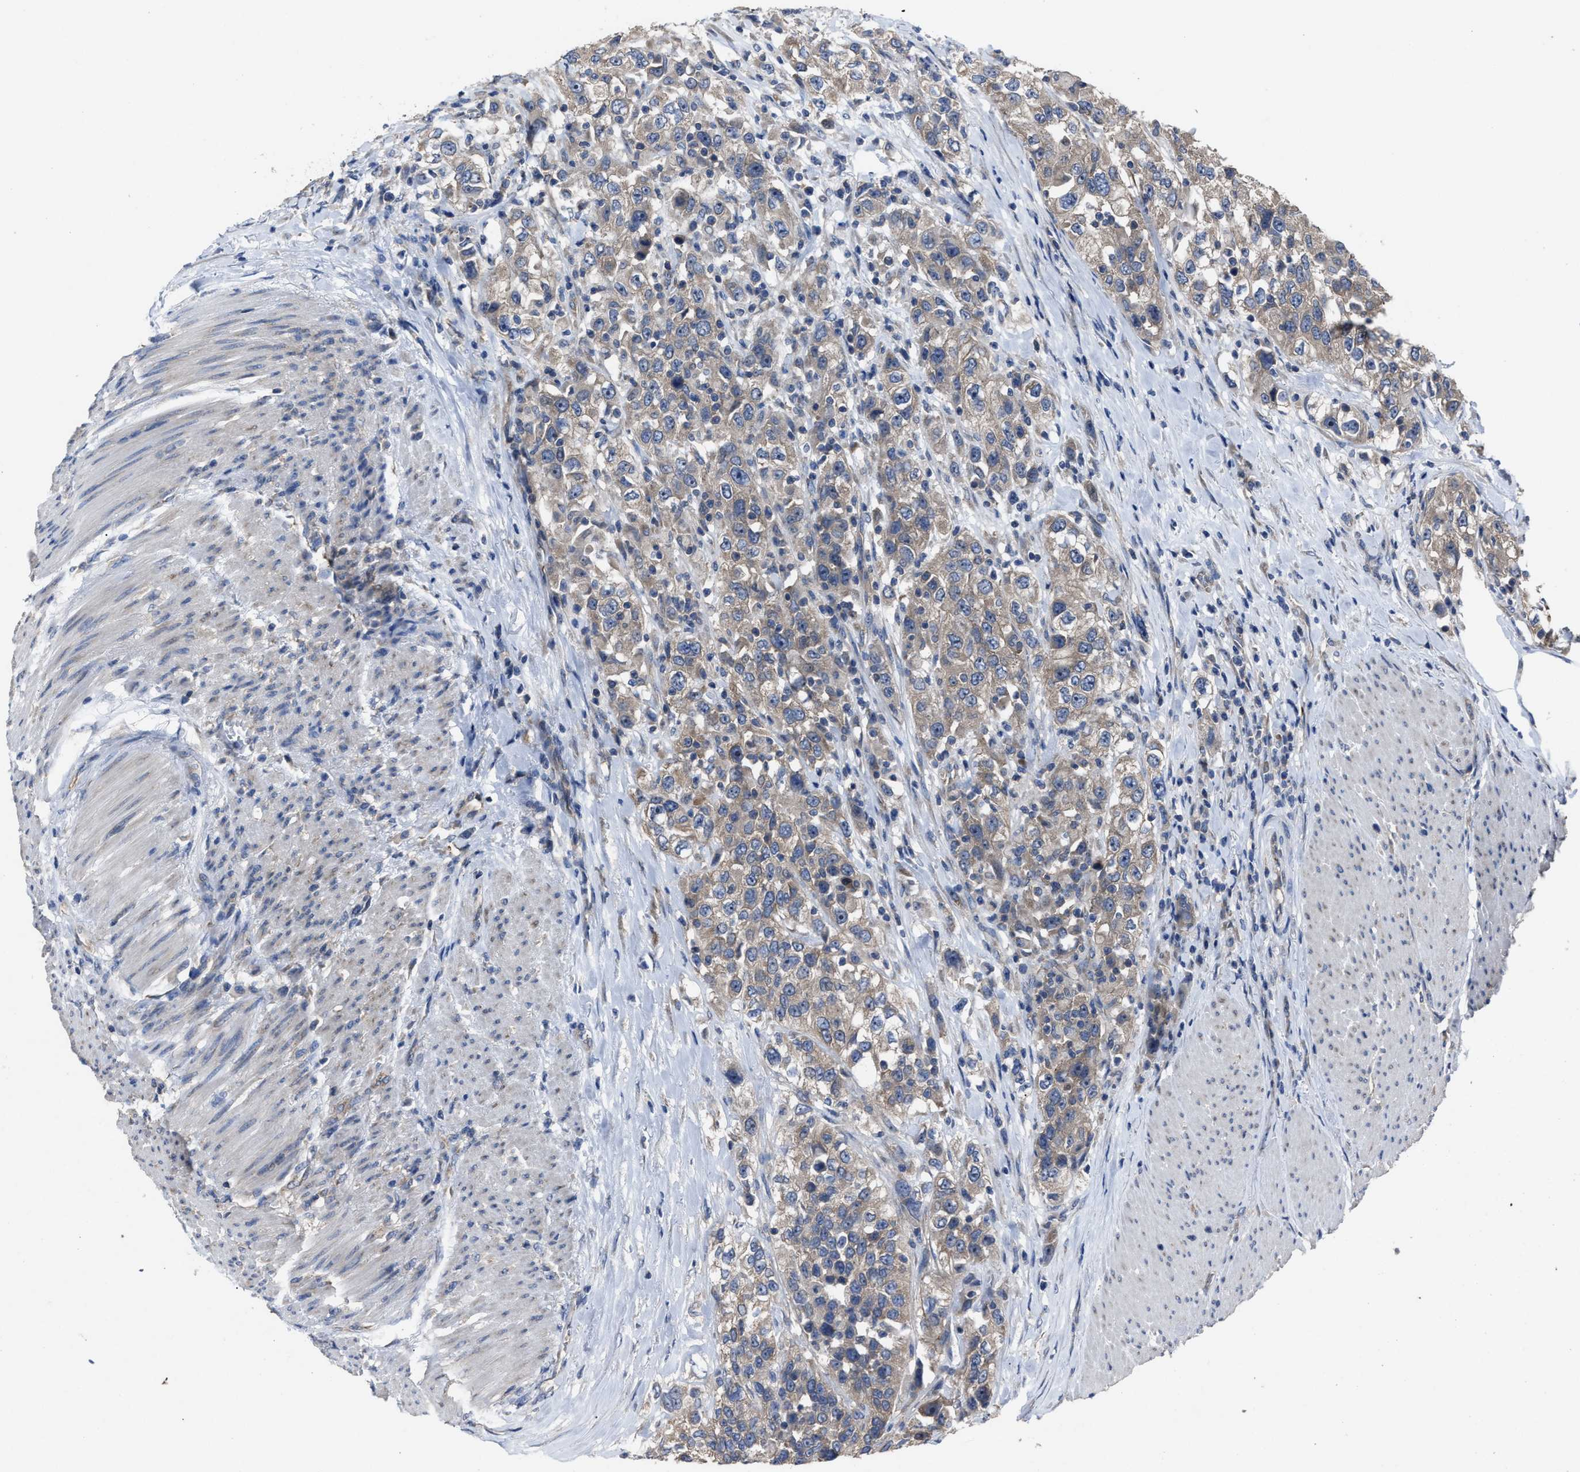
{"staining": {"intensity": "weak", "quantity": ">75%", "location": "cytoplasmic/membranous"}, "tissue": "urothelial cancer", "cell_type": "Tumor cells", "image_type": "cancer", "snomed": [{"axis": "morphology", "description": "Urothelial carcinoma, High grade"}, {"axis": "topography", "description": "Urinary bladder"}], "caption": "Approximately >75% of tumor cells in high-grade urothelial carcinoma exhibit weak cytoplasmic/membranous protein expression as visualized by brown immunohistochemical staining.", "gene": "UPF1", "patient": {"sex": "female", "age": 80}}